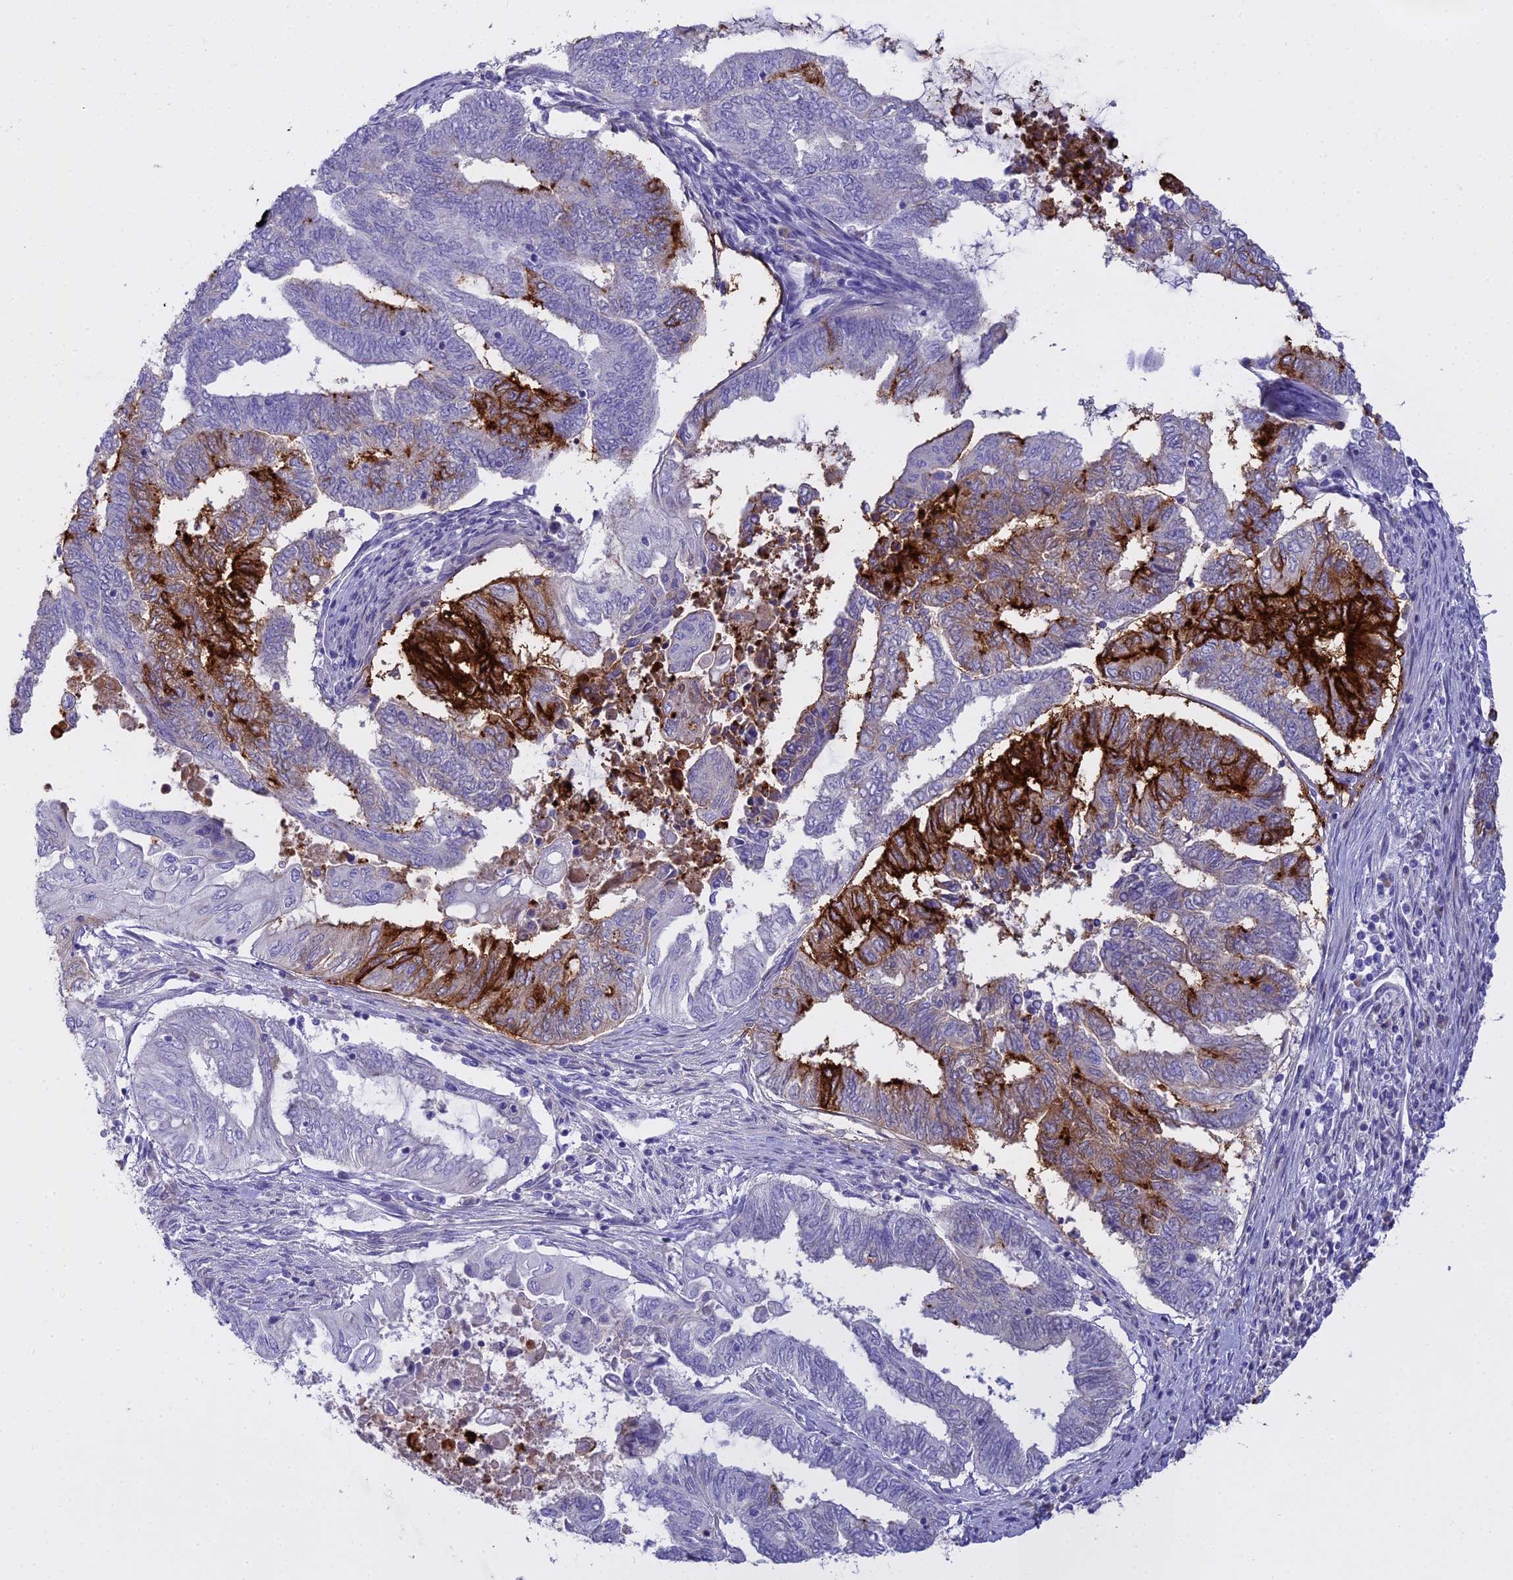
{"staining": {"intensity": "strong", "quantity": "25%-75%", "location": "cytoplasmic/membranous"}, "tissue": "endometrial cancer", "cell_type": "Tumor cells", "image_type": "cancer", "snomed": [{"axis": "morphology", "description": "Adenocarcinoma, NOS"}, {"axis": "topography", "description": "Uterus"}, {"axis": "topography", "description": "Endometrium"}], "caption": "Tumor cells show strong cytoplasmic/membranous positivity in about 25%-75% of cells in endometrial cancer.", "gene": "ALPP", "patient": {"sex": "female", "age": 70}}